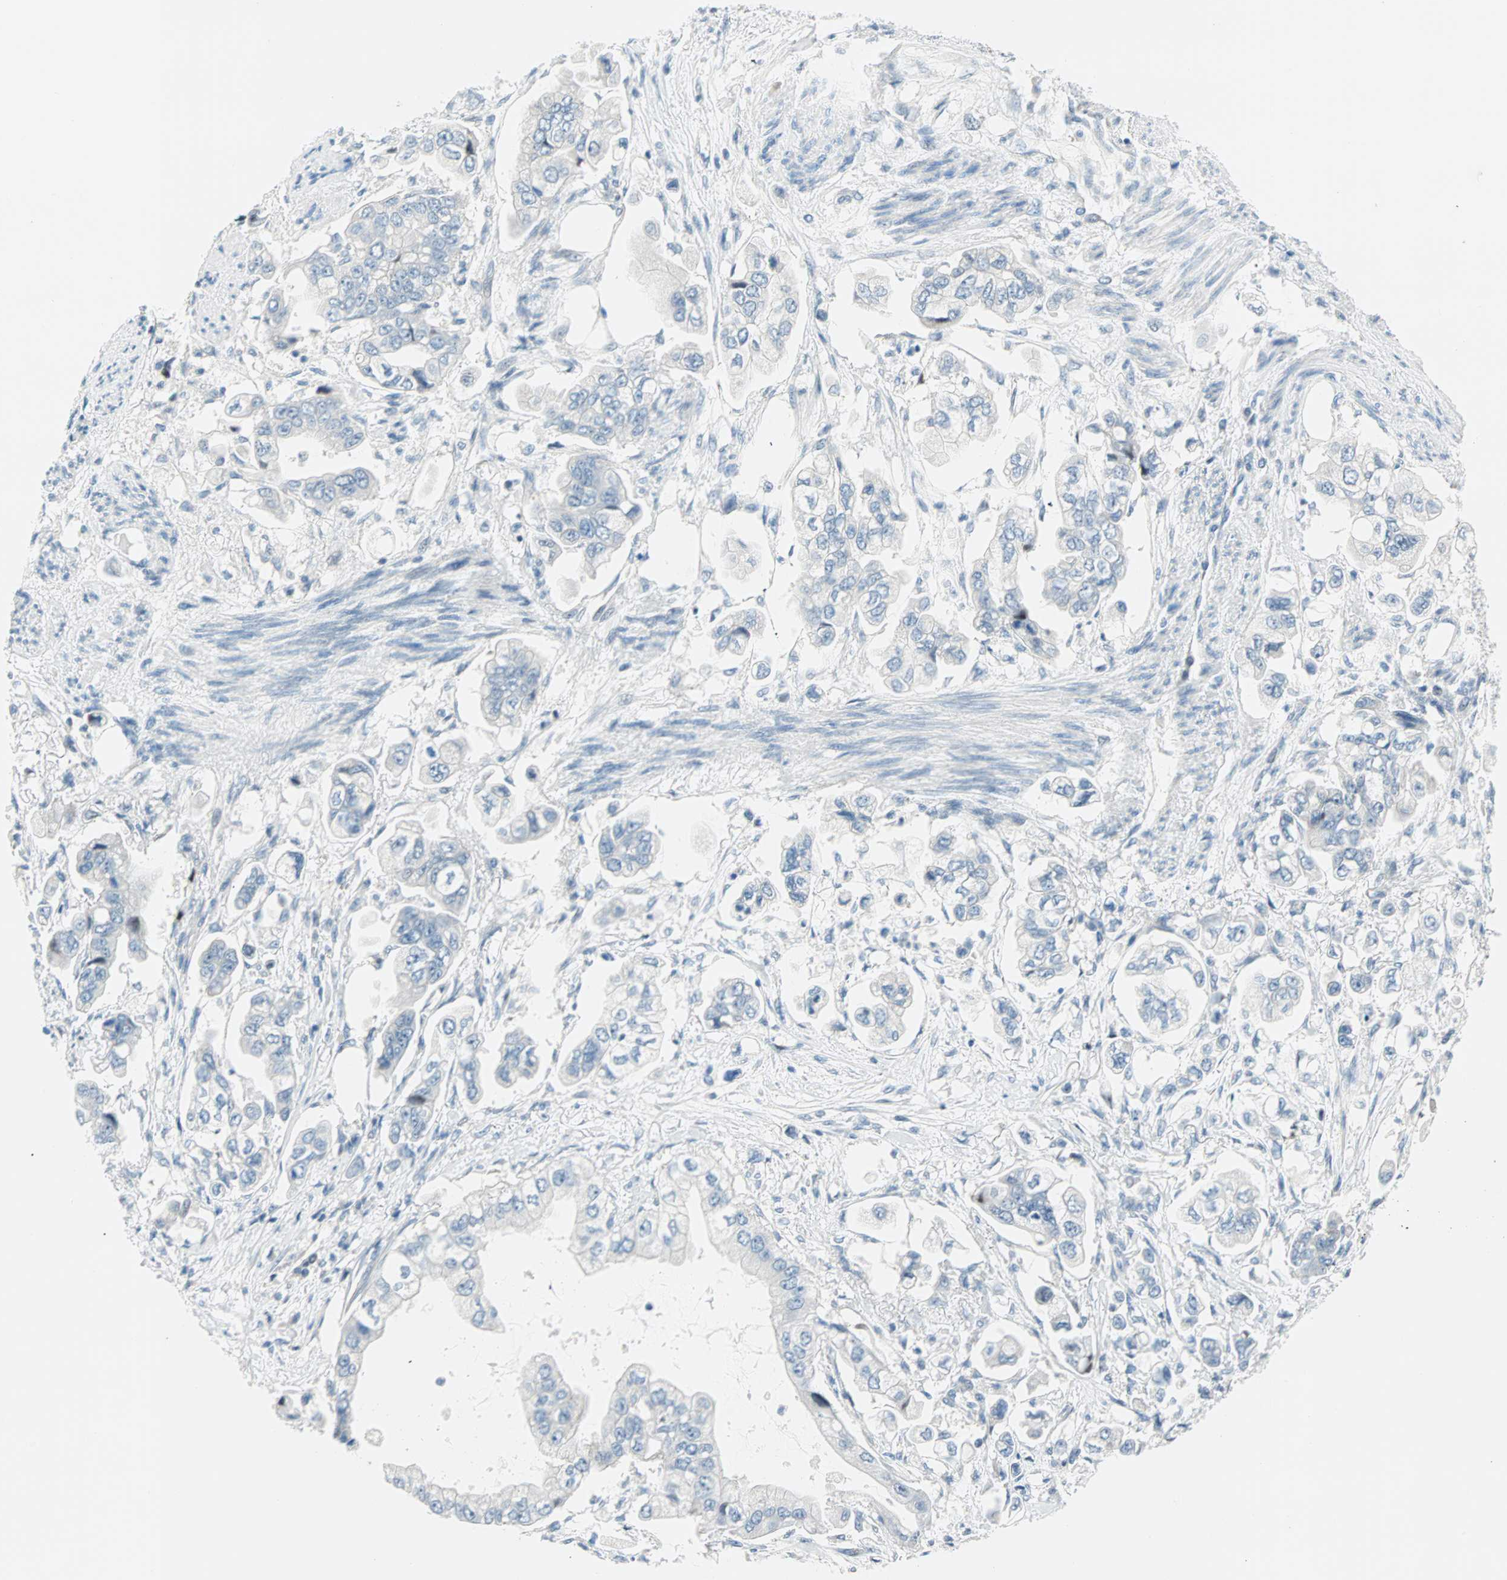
{"staining": {"intensity": "negative", "quantity": "none", "location": "none"}, "tissue": "stomach cancer", "cell_type": "Tumor cells", "image_type": "cancer", "snomed": [{"axis": "morphology", "description": "Adenocarcinoma, NOS"}, {"axis": "topography", "description": "Stomach"}], "caption": "High power microscopy image of an immunohistochemistry (IHC) photomicrograph of adenocarcinoma (stomach), revealing no significant positivity in tumor cells.", "gene": "TMEM163", "patient": {"sex": "male", "age": 62}}